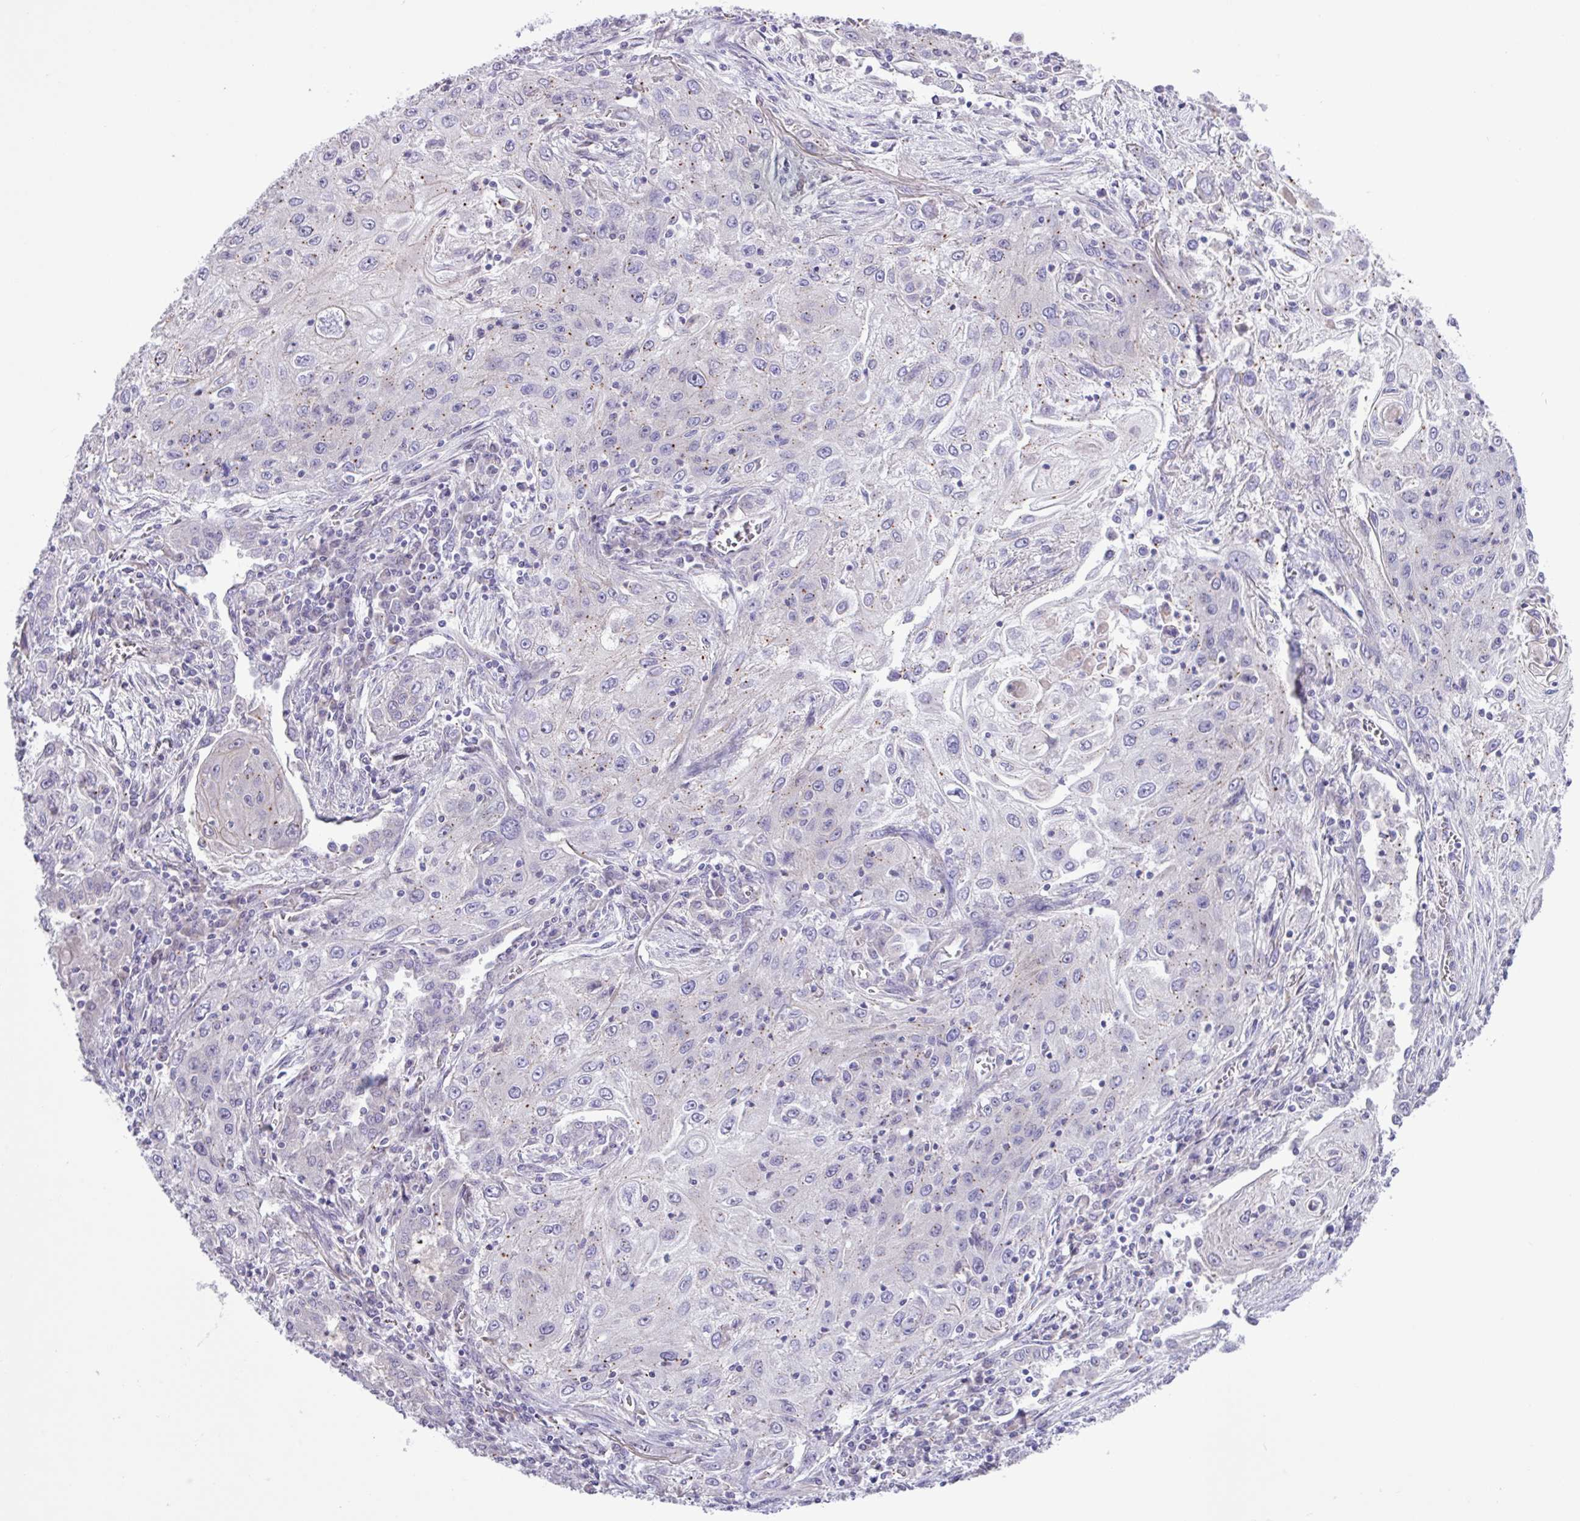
{"staining": {"intensity": "weak", "quantity": "25%-75%", "location": "cytoplasmic/membranous"}, "tissue": "lung cancer", "cell_type": "Tumor cells", "image_type": "cancer", "snomed": [{"axis": "morphology", "description": "Squamous cell carcinoma, NOS"}, {"axis": "topography", "description": "Lung"}], "caption": "DAB (3,3'-diaminobenzidine) immunohistochemical staining of human lung cancer displays weak cytoplasmic/membranous protein staining in approximately 25%-75% of tumor cells.", "gene": "SPINK8", "patient": {"sex": "female", "age": 69}}